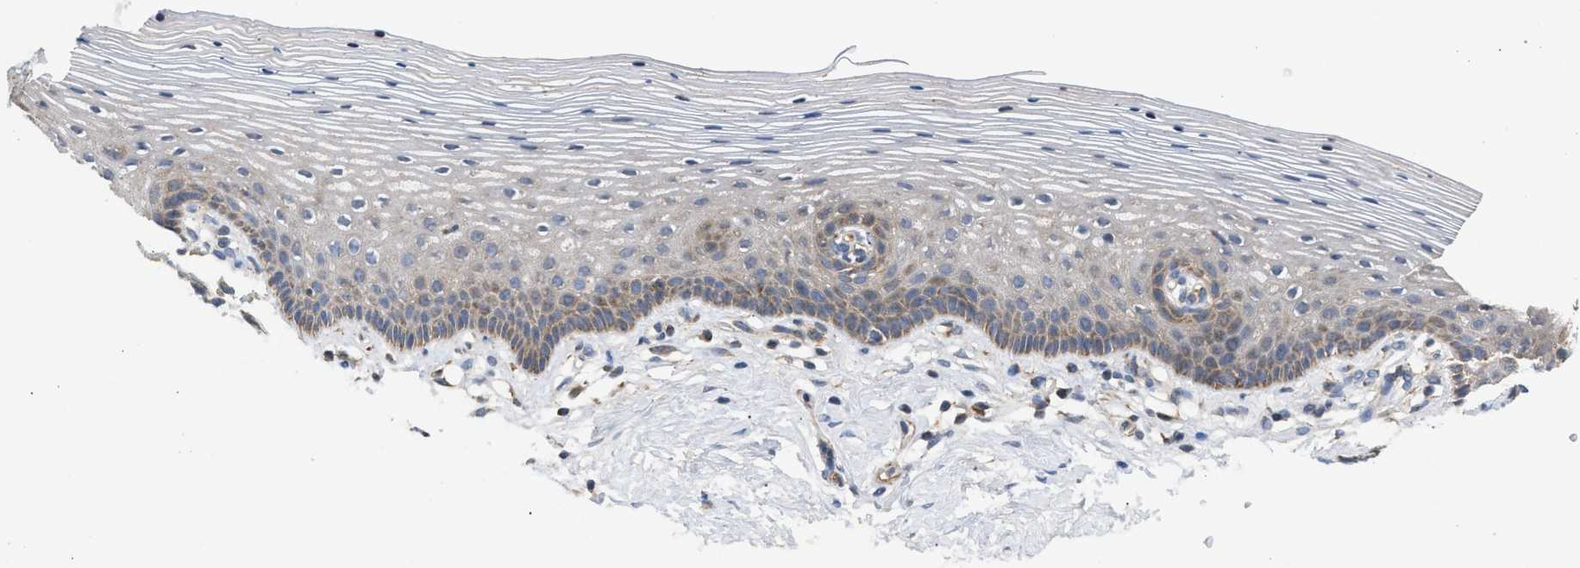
{"staining": {"intensity": "moderate", "quantity": "25%-75%", "location": "cytoplasmic/membranous"}, "tissue": "vagina", "cell_type": "Squamous epithelial cells", "image_type": "normal", "snomed": [{"axis": "morphology", "description": "Normal tissue, NOS"}, {"axis": "topography", "description": "Vagina"}], "caption": "IHC histopathology image of normal vagina: vagina stained using IHC shows medium levels of moderate protein expression localized specifically in the cytoplasmic/membranous of squamous epithelial cells, appearing as a cytoplasmic/membranous brown color.", "gene": "TACO1", "patient": {"sex": "female", "age": 32}}